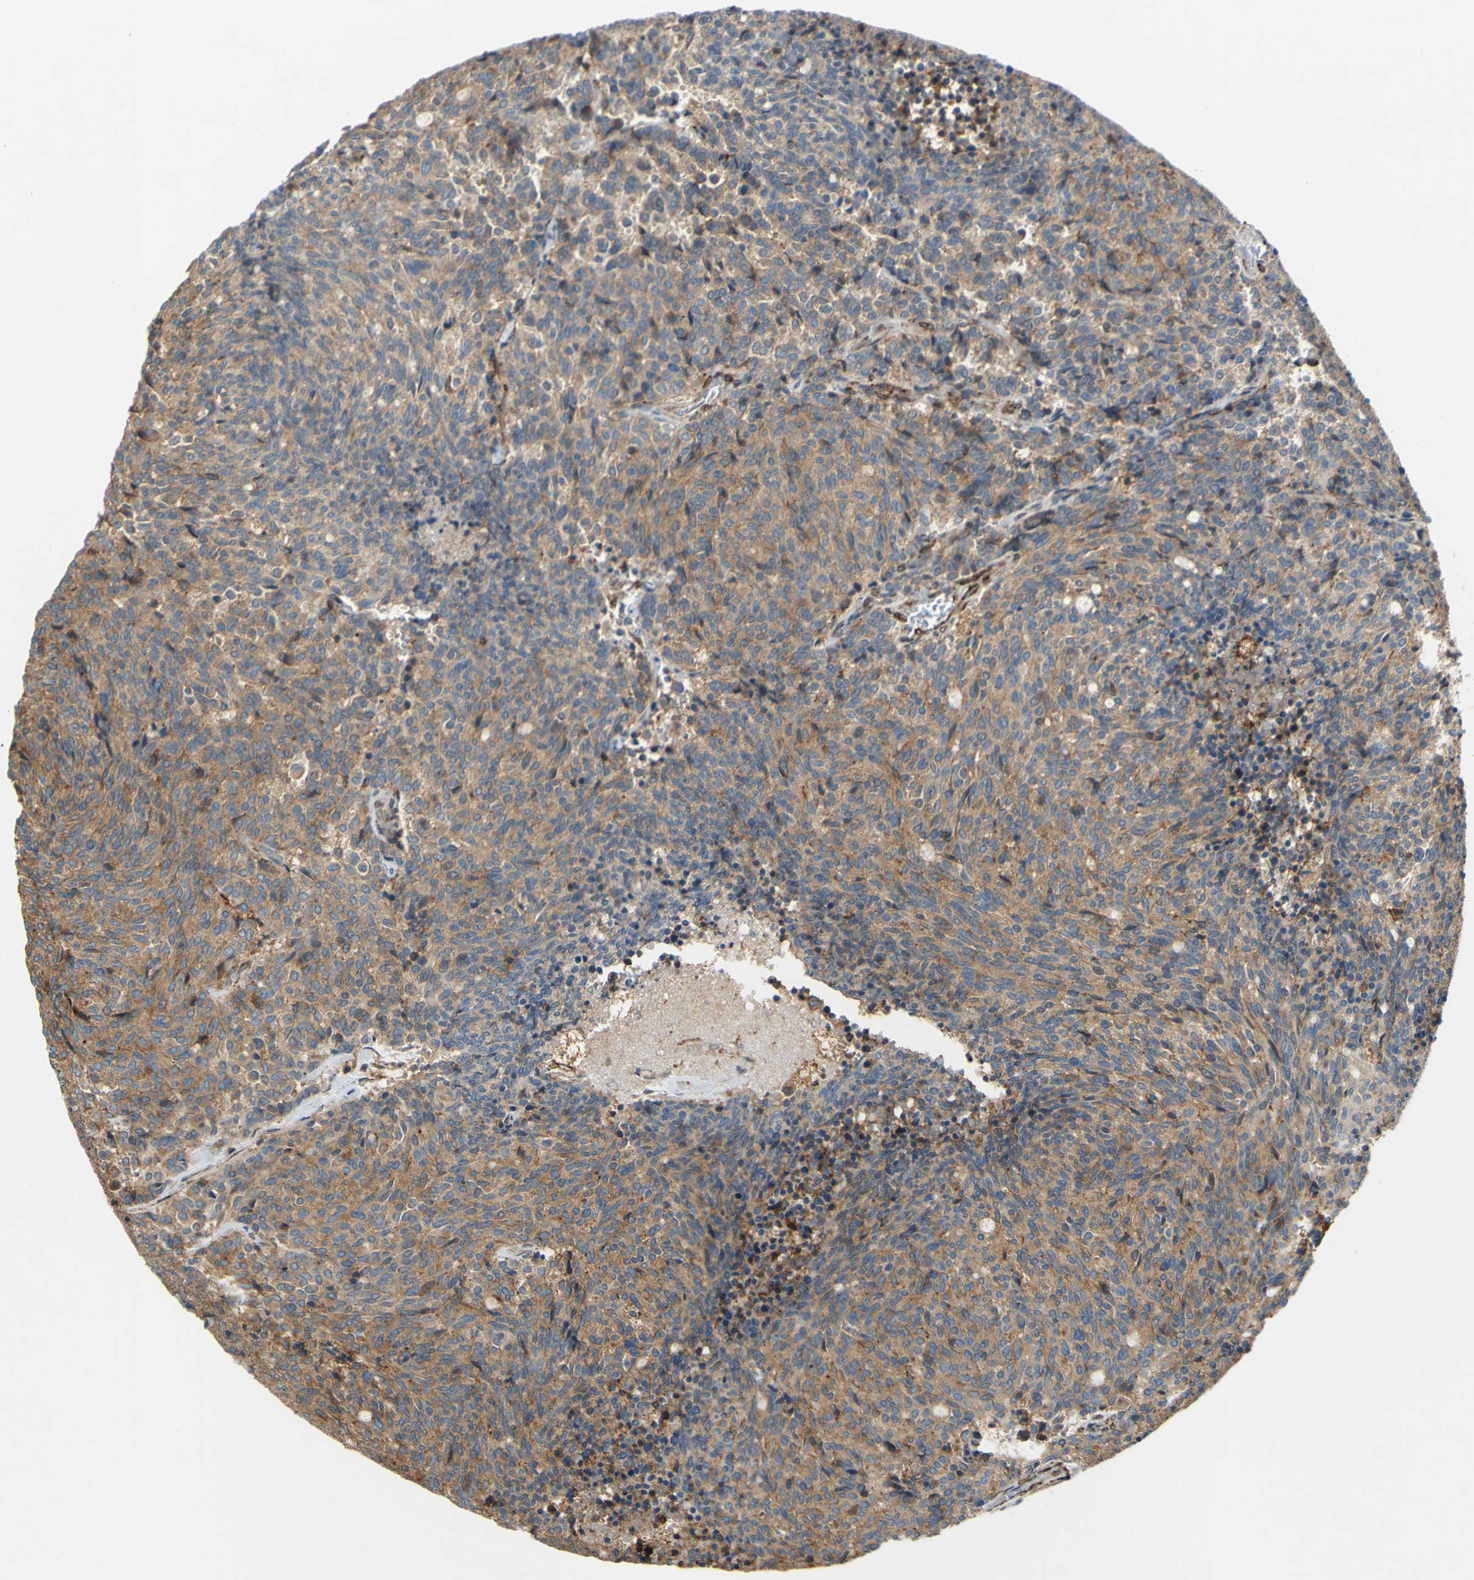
{"staining": {"intensity": "weak", "quantity": ">75%", "location": "cytoplasmic/membranous"}, "tissue": "carcinoid", "cell_type": "Tumor cells", "image_type": "cancer", "snomed": [{"axis": "morphology", "description": "Carcinoid, malignant, NOS"}, {"axis": "topography", "description": "Pancreas"}], "caption": "Immunohistochemistry (IHC) histopathology image of neoplastic tissue: human carcinoid (malignant) stained using immunohistochemistry (IHC) reveals low levels of weak protein expression localized specifically in the cytoplasmic/membranous of tumor cells, appearing as a cytoplasmic/membranous brown color.", "gene": "POR", "patient": {"sex": "female", "age": 54}}